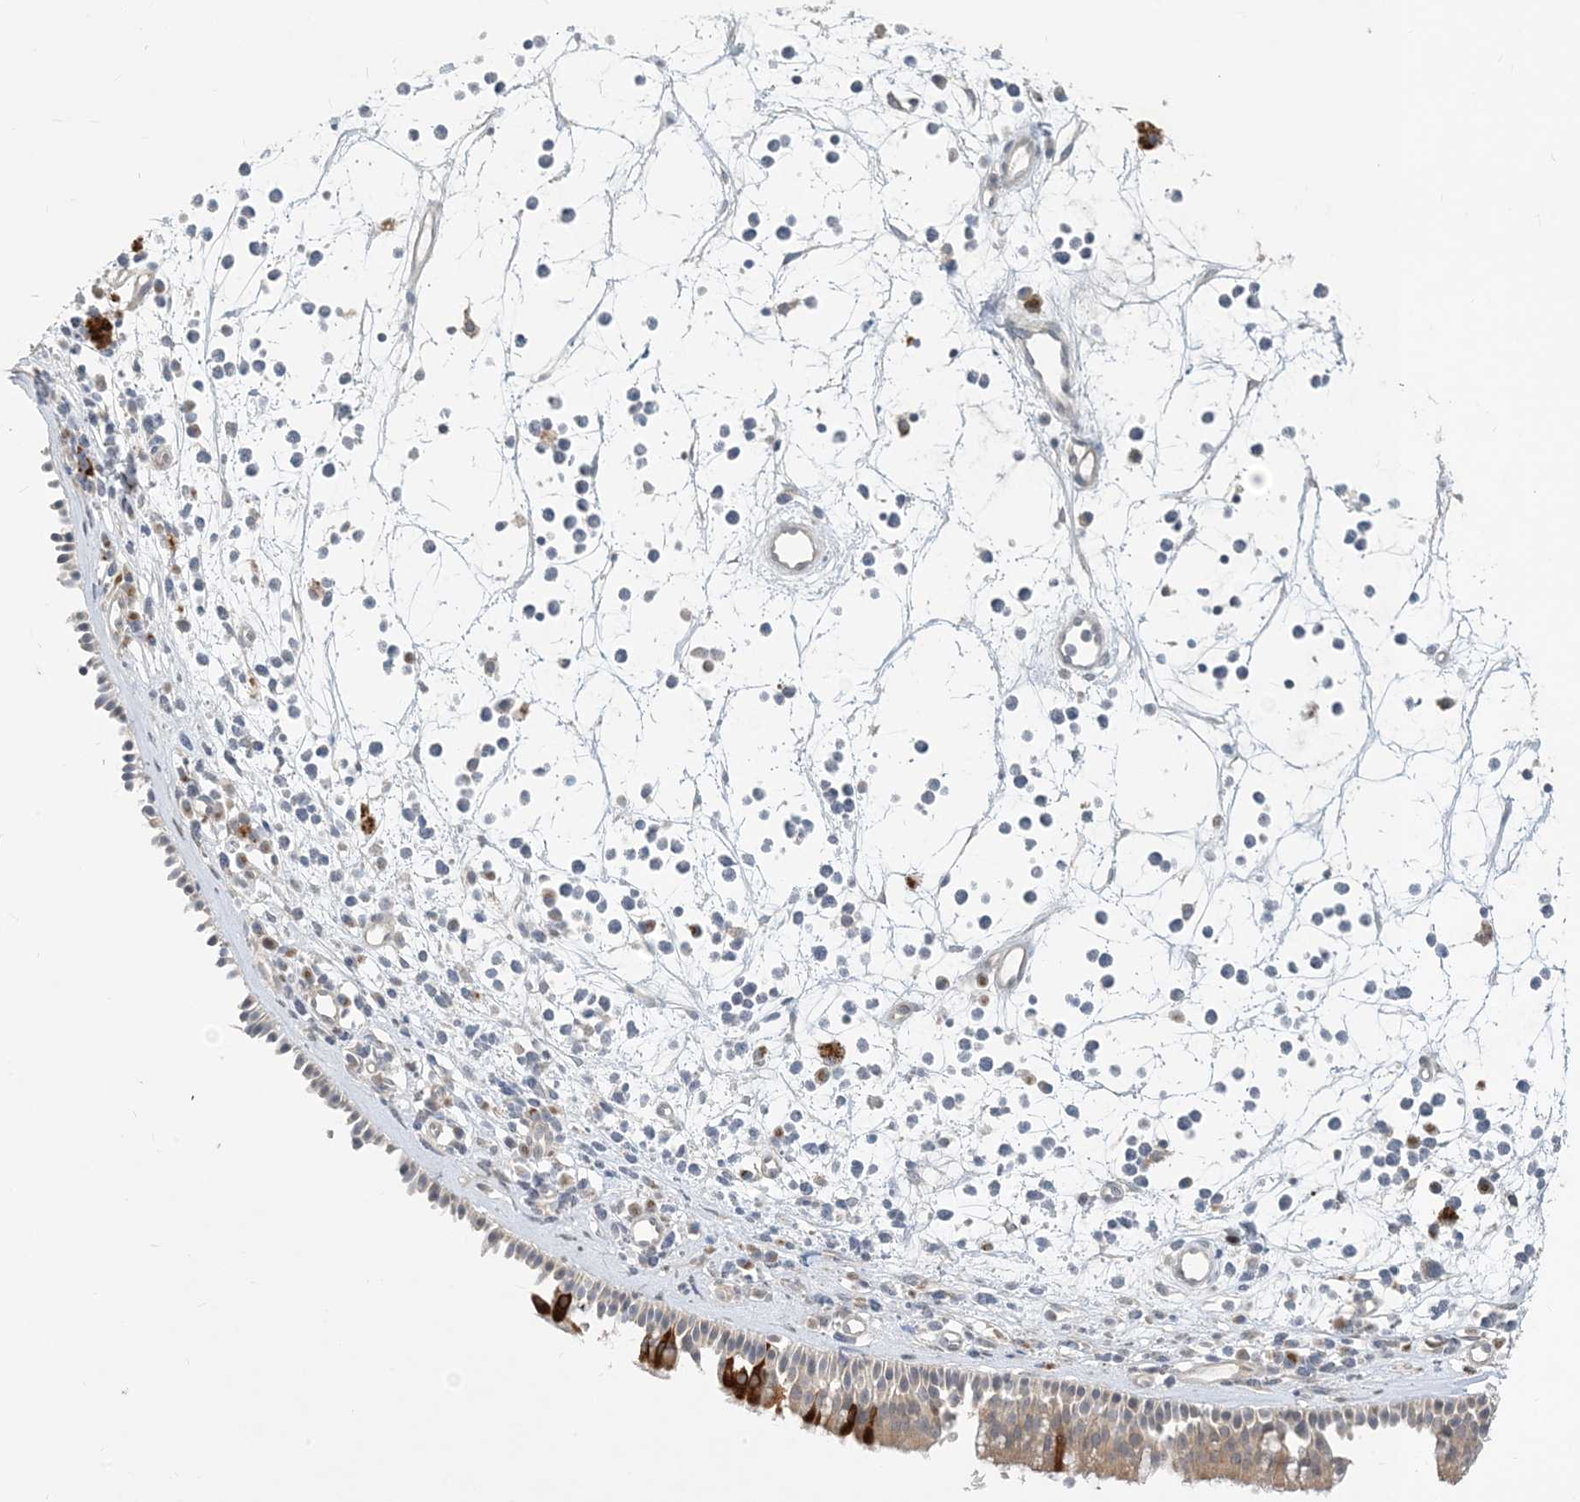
{"staining": {"intensity": "strong", "quantity": "25%-75%", "location": "cytoplasmic/membranous"}, "tissue": "nasopharynx", "cell_type": "Respiratory epithelial cells", "image_type": "normal", "snomed": [{"axis": "morphology", "description": "Normal tissue, NOS"}, {"axis": "morphology", "description": "Inflammation, NOS"}, {"axis": "morphology", "description": "Malignant melanoma, Metastatic site"}, {"axis": "topography", "description": "Nasopharynx"}], "caption": "Strong cytoplasmic/membranous protein expression is seen in about 25%-75% of respiratory epithelial cells in nasopharynx. (DAB IHC with brightfield microscopy, high magnification).", "gene": "CDS1", "patient": {"sex": "male", "age": 70}}